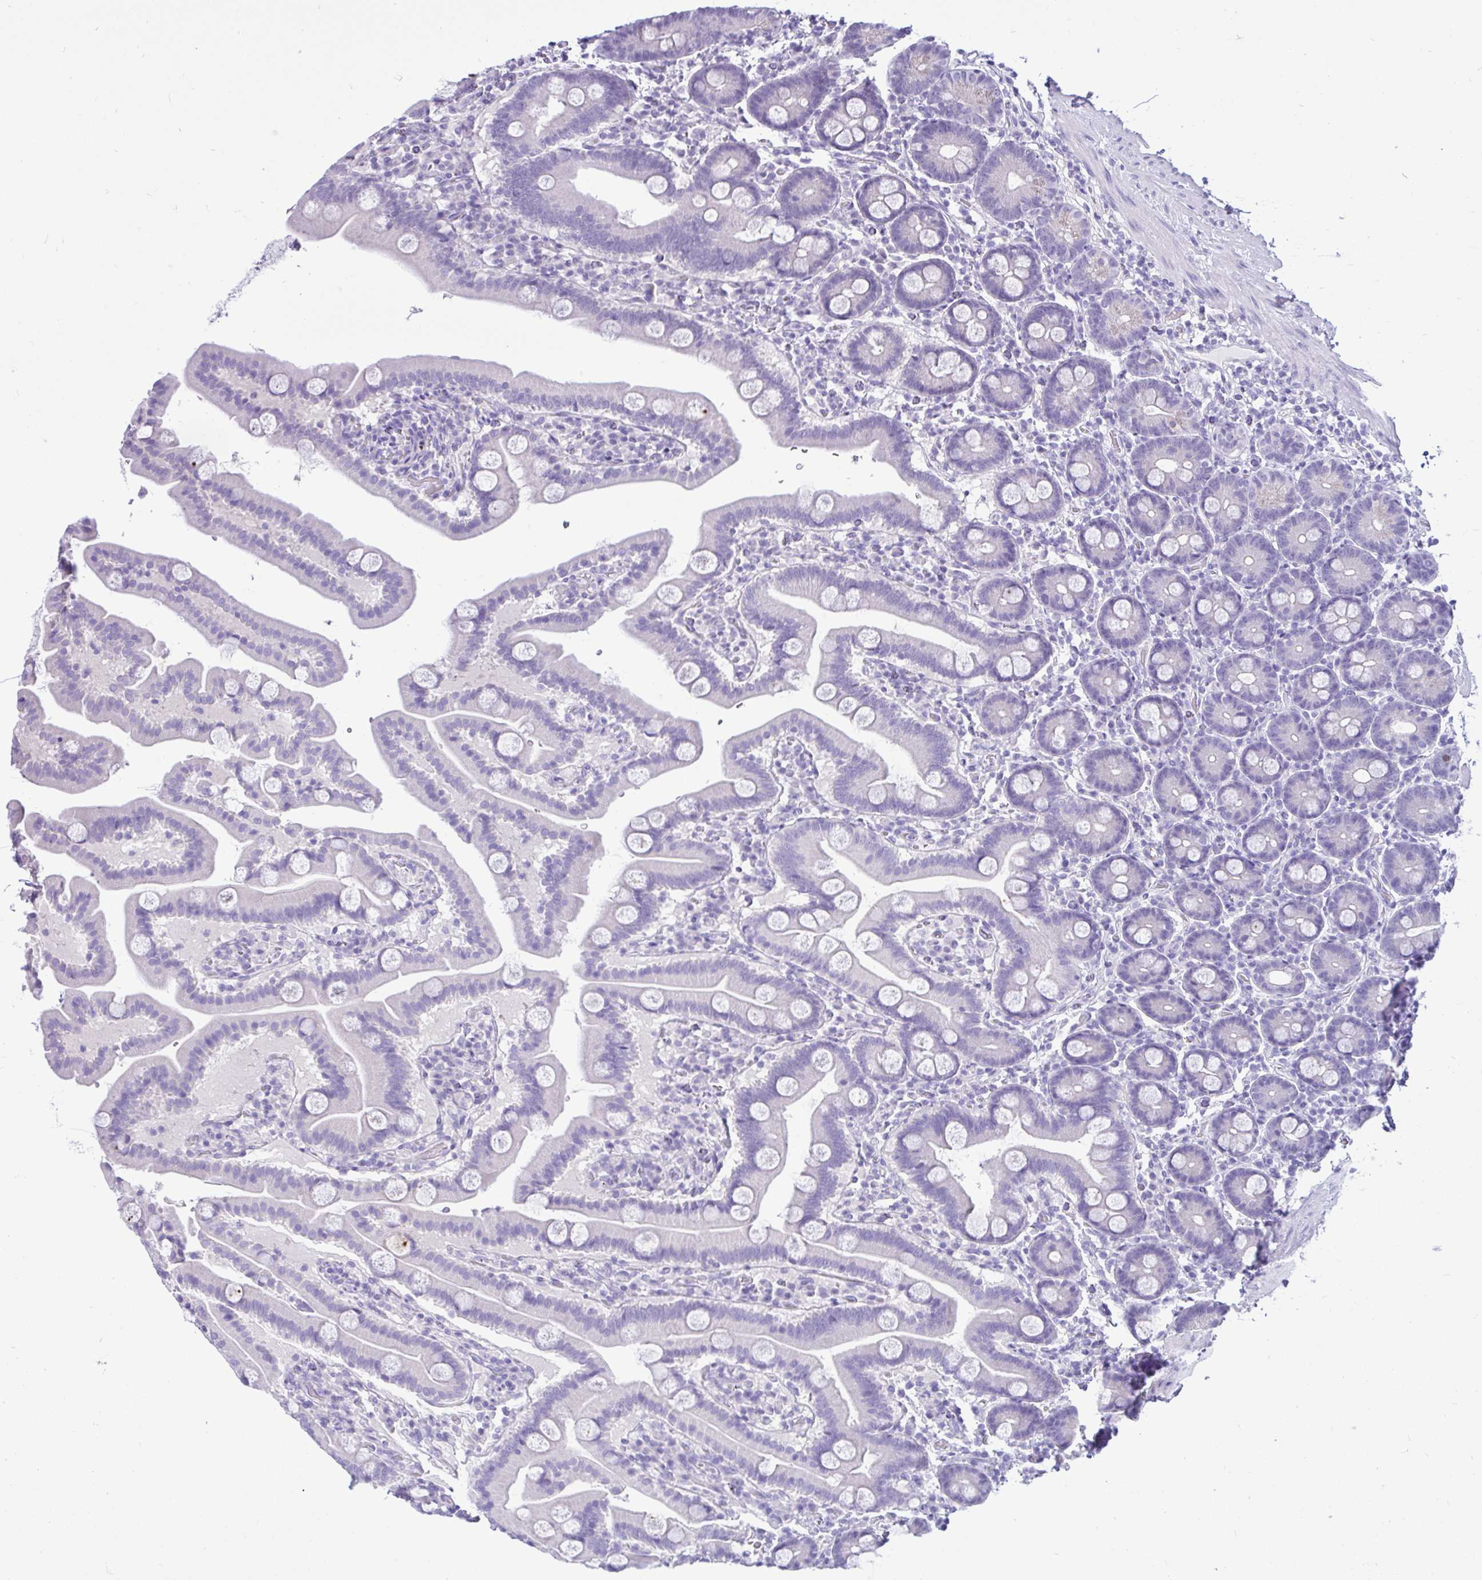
{"staining": {"intensity": "negative", "quantity": "none", "location": "none"}, "tissue": "duodenum", "cell_type": "Glandular cells", "image_type": "normal", "snomed": [{"axis": "morphology", "description": "Normal tissue, NOS"}, {"axis": "topography", "description": "Duodenum"}], "caption": "Immunohistochemistry (IHC) image of unremarkable duodenum: human duodenum stained with DAB displays no significant protein expression in glandular cells. Brightfield microscopy of immunohistochemistry stained with DAB (3,3'-diaminobenzidine) (brown) and hematoxylin (blue), captured at high magnification.", "gene": "CYP19A1", "patient": {"sex": "male", "age": 55}}